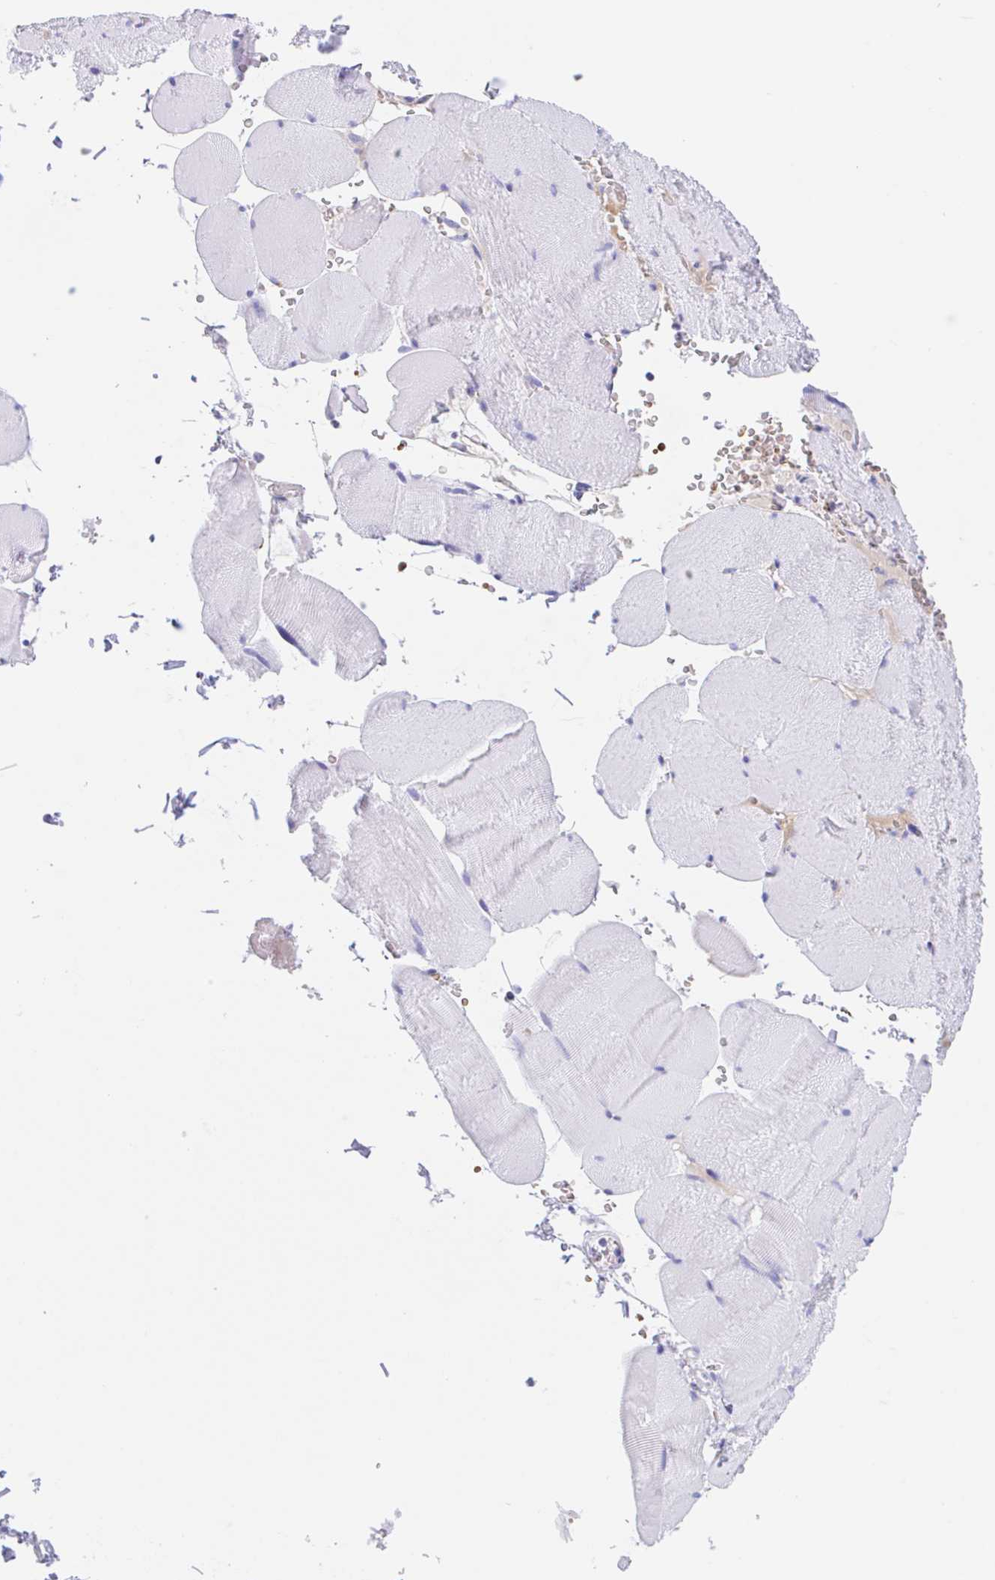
{"staining": {"intensity": "negative", "quantity": "none", "location": "none"}, "tissue": "skeletal muscle", "cell_type": "Myocytes", "image_type": "normal", "snomed": [{"axis": "morphology", "description": "Normal tissue, NOS"}, {"axis": "topography", "description": "Skeletal muscle"}, {"axis": "topography", "description": "Head-Neck"}], "caption": "Skeletal muscle was stained to show a protein in brown. There is no significant expression in myocytes. The staining was performed using DAB to visualize the protein expression in brown, while the nuclei were stained in blue with hematoxylin (Magnification: 20x).", "gene": "ANKRD9", "patient": {"sex": "male", "age": 66}}